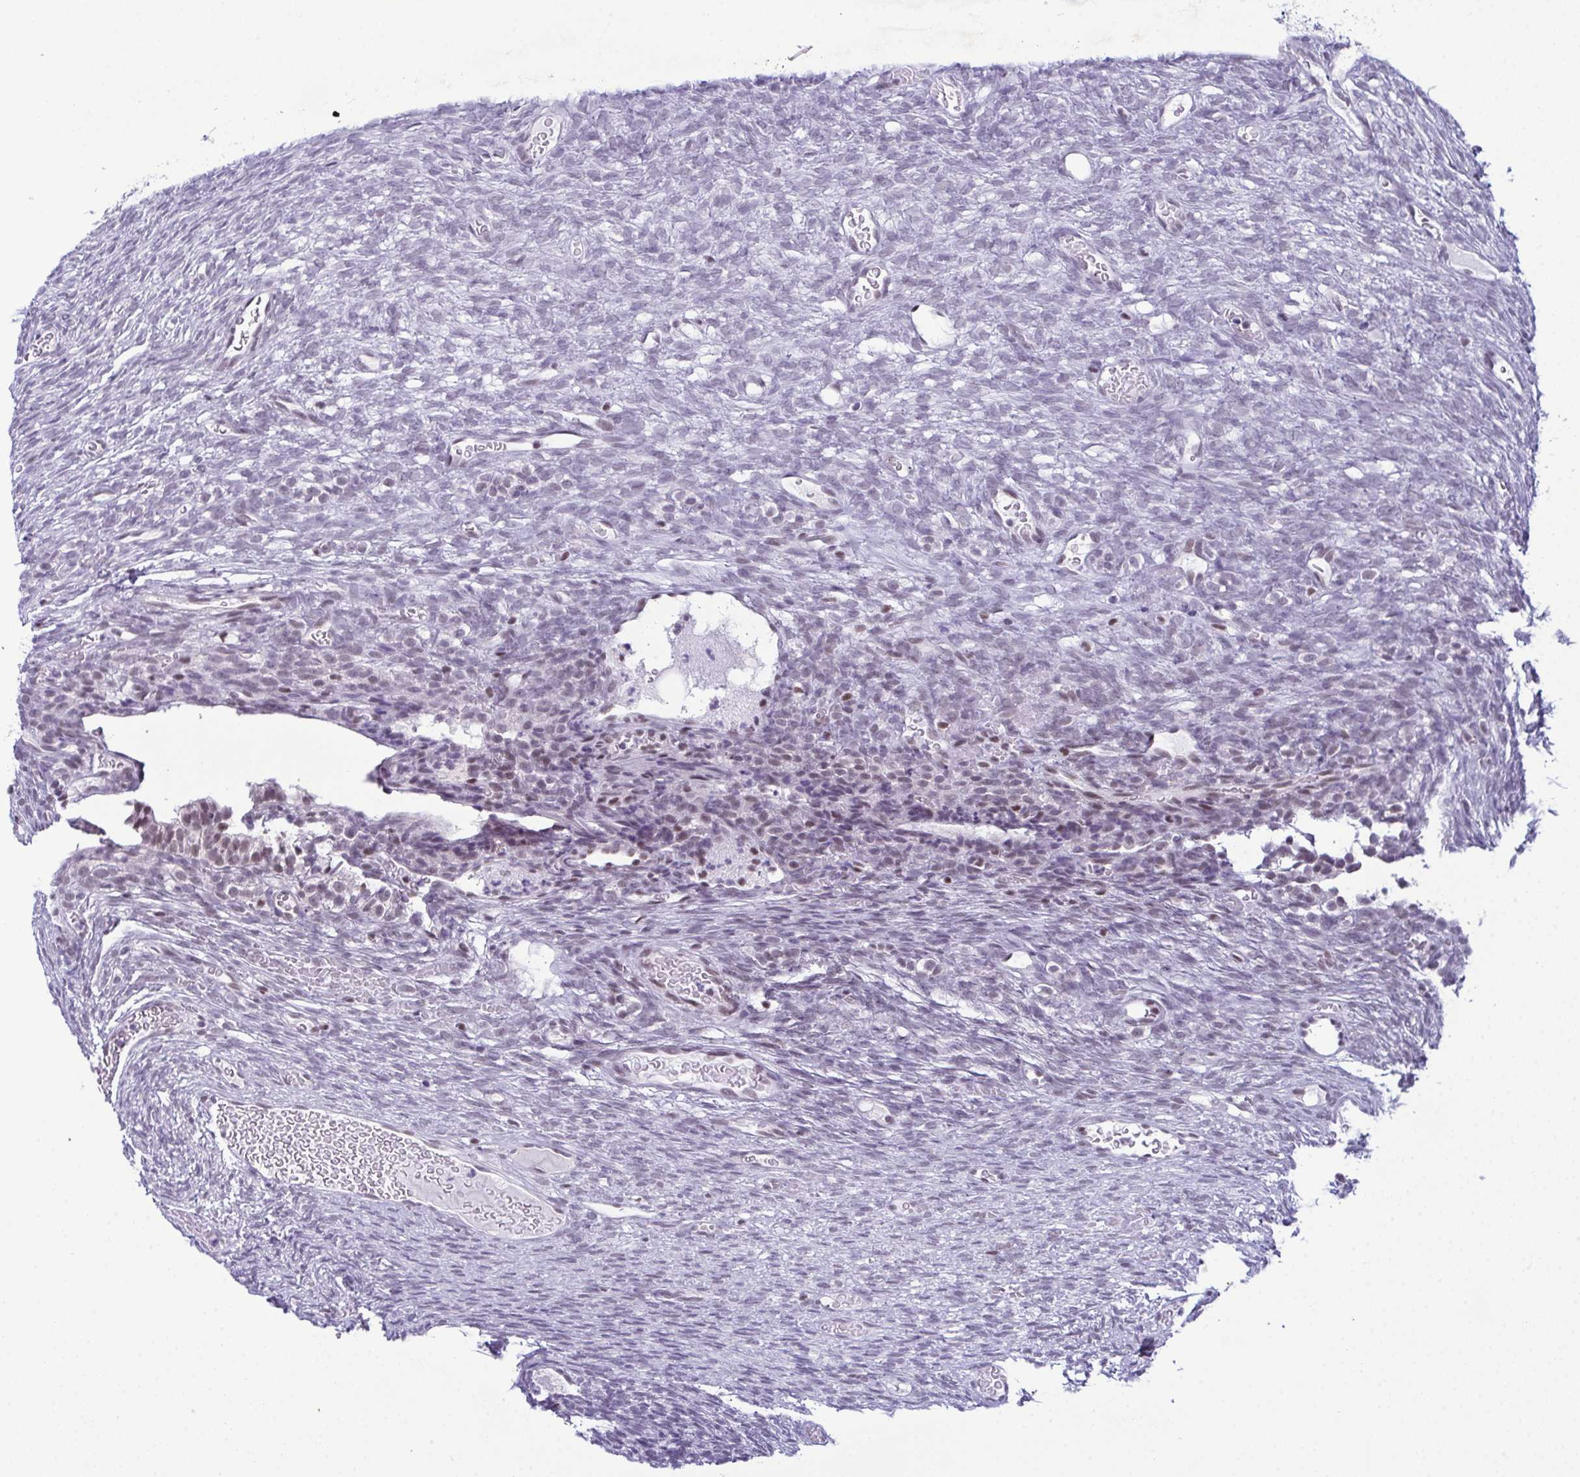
{"staining": {"intensity": "negative", "quantity": "none", "location": "none"}, "tissue": "ovary", "cell_type": "Follicle cells", "image_type": "normal", "snomed": [{"axis": "morphology", "description": "Normal tissue, NOS"}, {"axis": "topography", "description": "Ovary"}], "caption": "The immunohistochemistry photomicrograph has no significant positivity in follicle cells of ovary. (DAB immunohistochemistry (IHC) with hematoxylin counter stain).", "gene": "RBM7", "patient": {"sex": "female", "age": 34}}